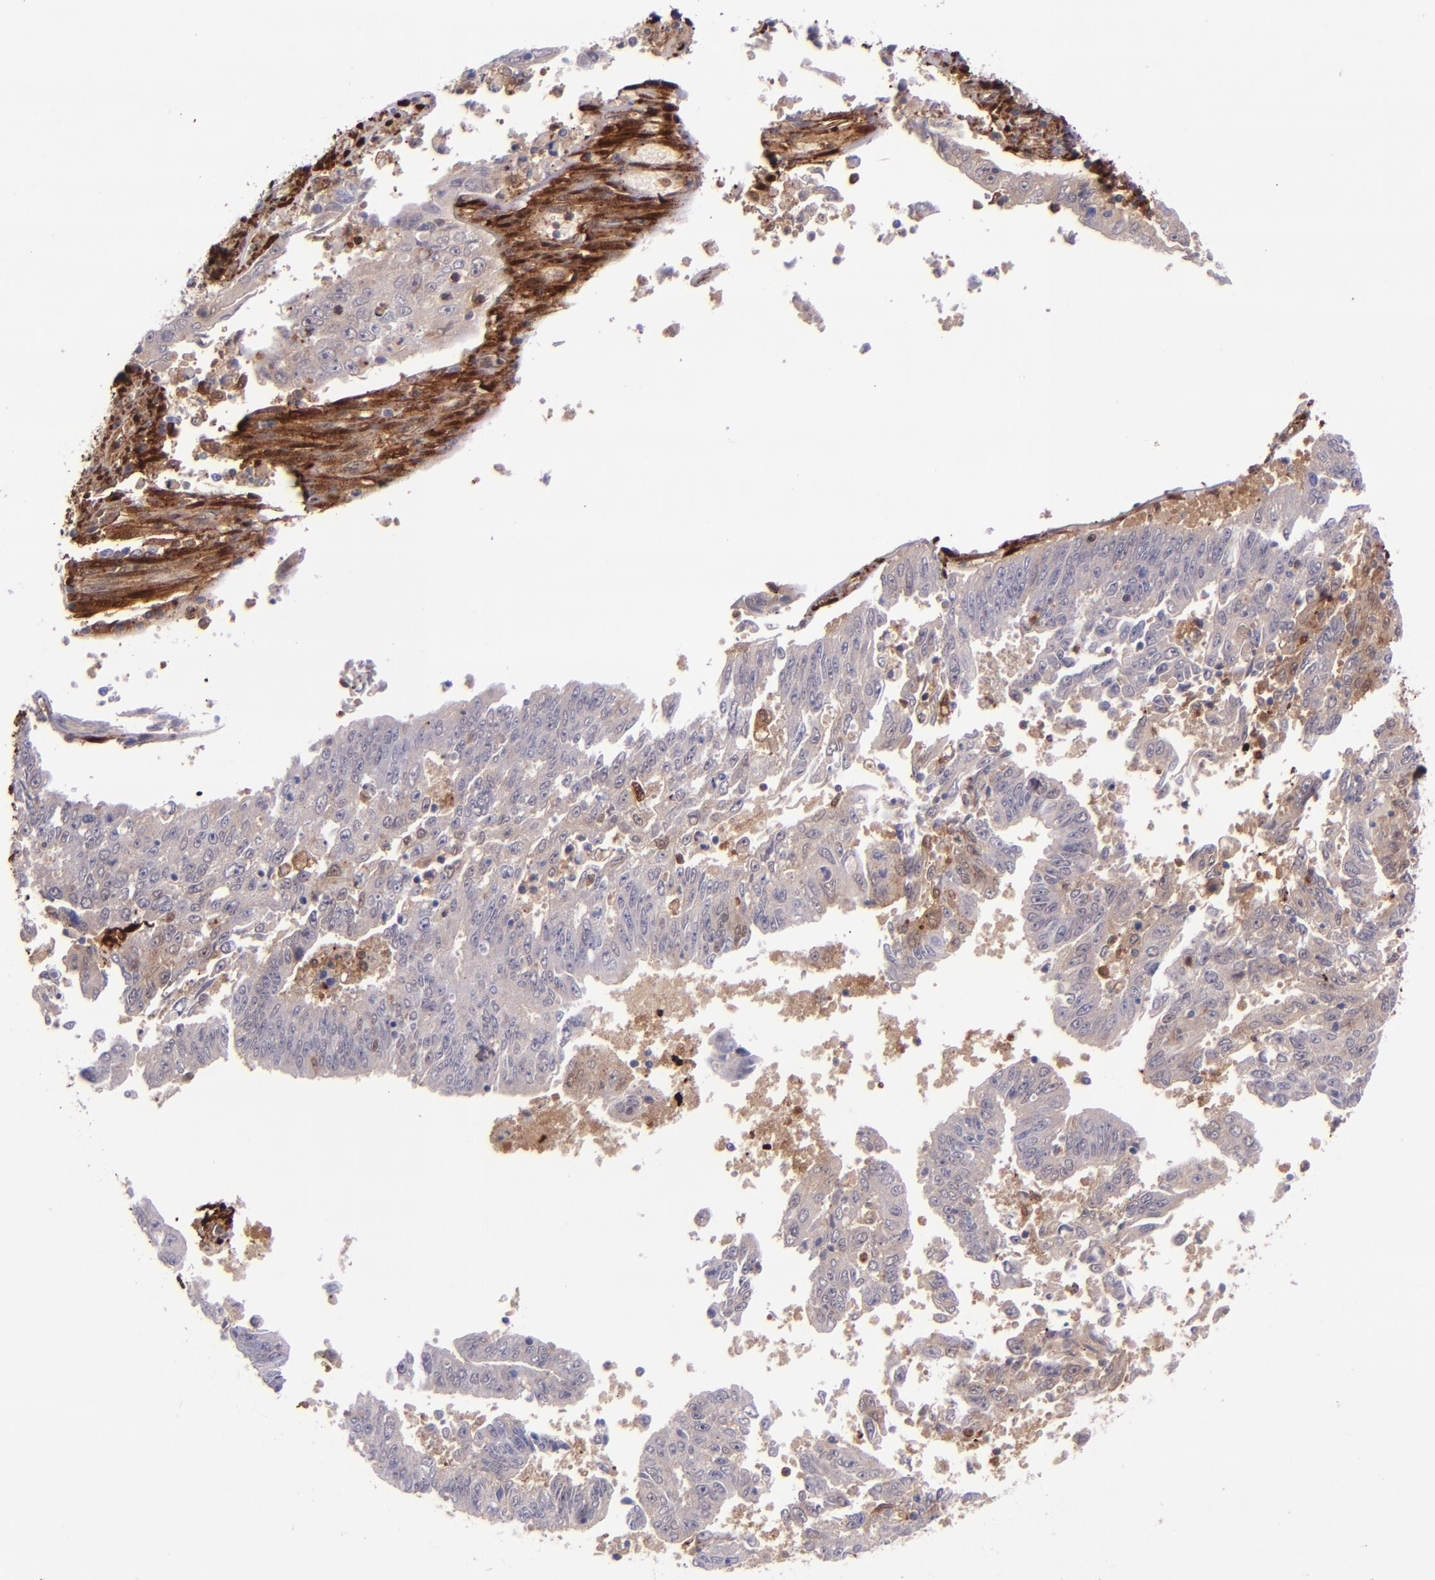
{"staining": {"intensity": "weak", "quantity": "<25%", "location": "cytoplasmic/membranous"}, "tissue": "endometrial cancer", "cell_type": "Tumor cells", "image_type": "cancer", "snomed": [{"axis": "morphology", "description": "Adenocarcinoma, NOS"}, {"axis": "topography", "description": "Endometrium"}], "caption": "Tumor cells are negative for brown protein staining in endometrial cancer (adenocarcinoma).", "gene": "LGALS1", "patient": {"sex": "female", "age": 42}}